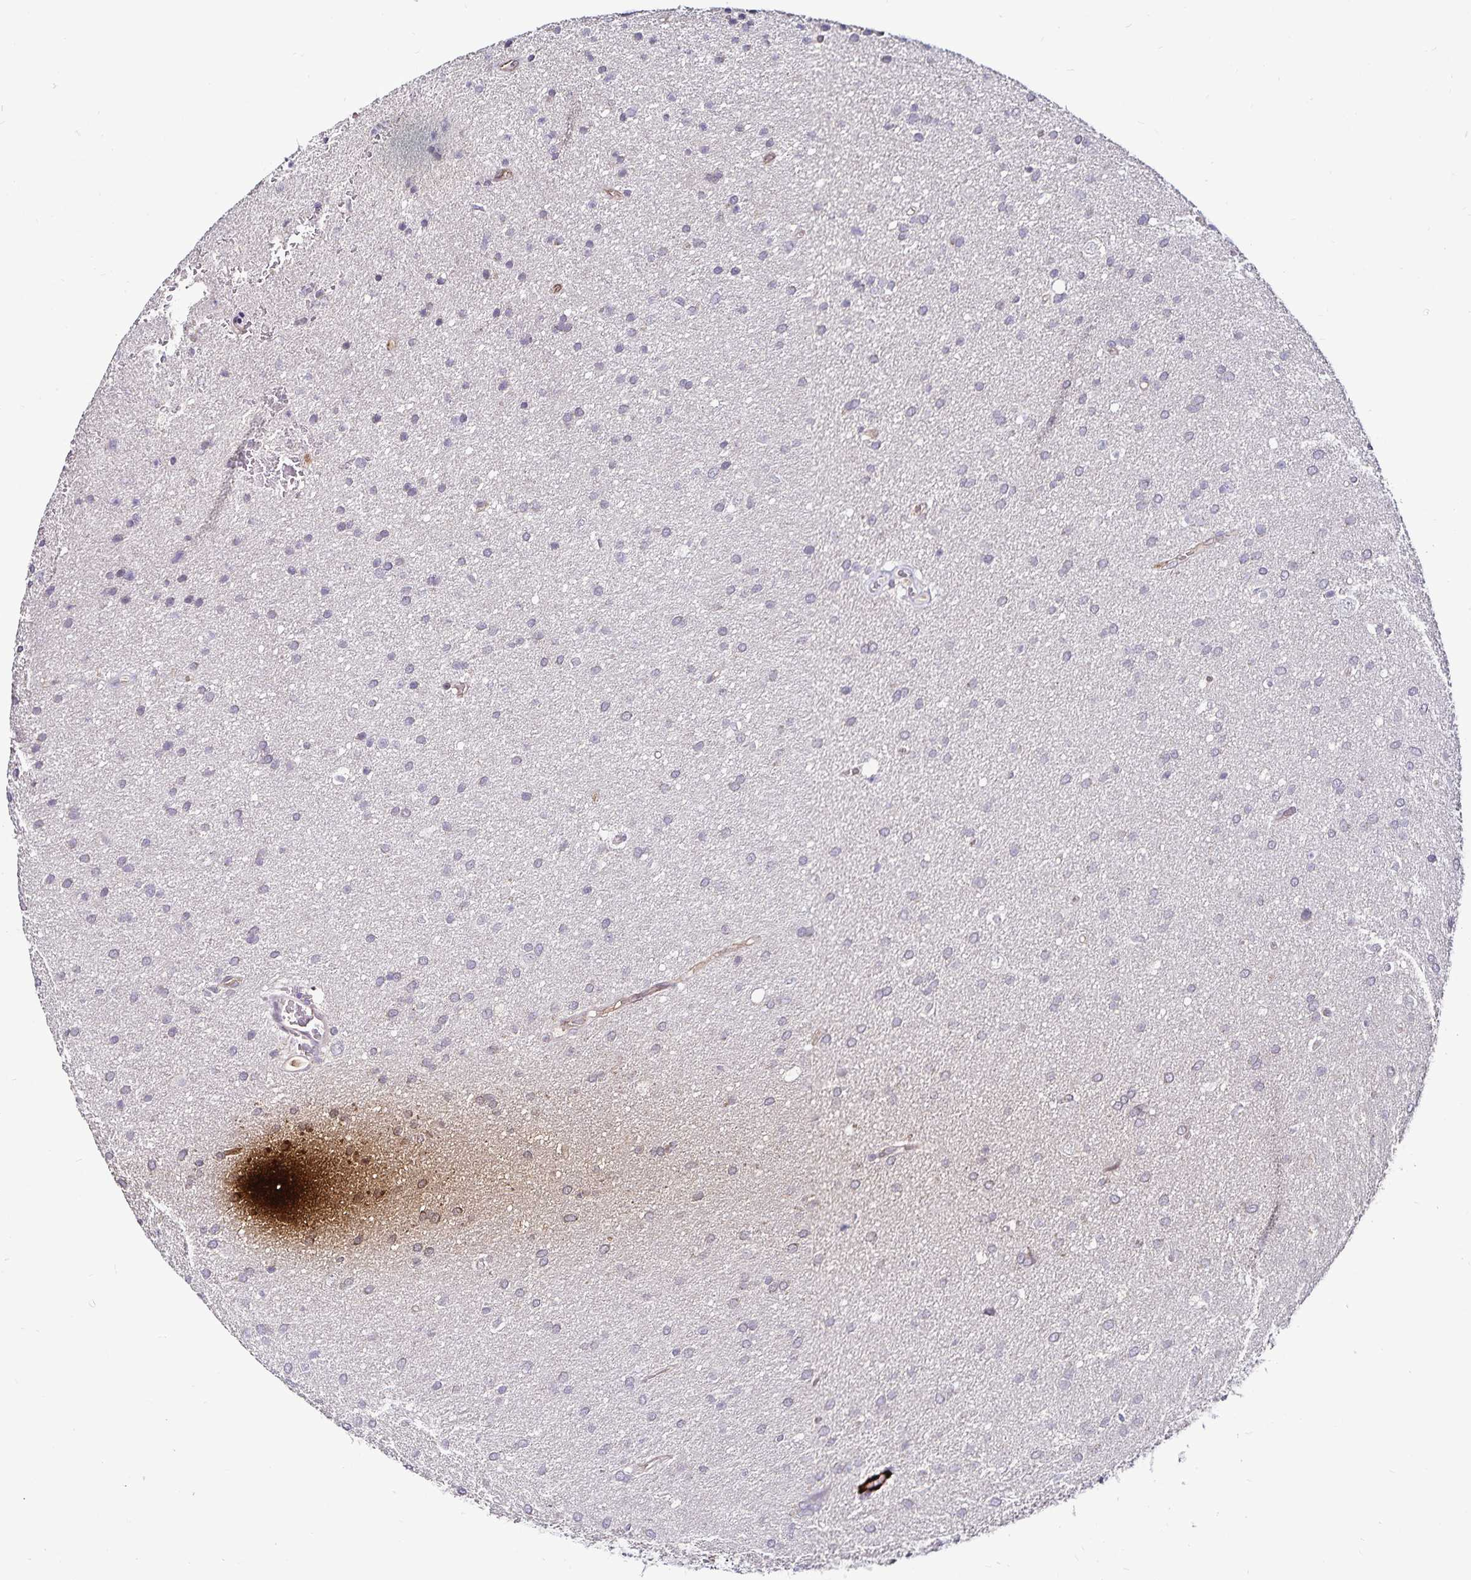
{"staining": {"intensity": "negative", "quantity": "none", "location": "none"}, "tissue": "glioma", "cell_type": "Tumor cells", "image_type": "cancer", "snomed": [{"axis": "morphology", "description": "Glioma, malignant, Low grade"}, {"axis": "topography", "description": "Brain"}], "caption": "The immunohistochemistry photomicrograph has no significant staining in tumor cells of glioma tissue. (IHC, brightfield microscopy, high magnification).", "gene": "ACSL5", "patient": {"sex": "female", "age": 54}}